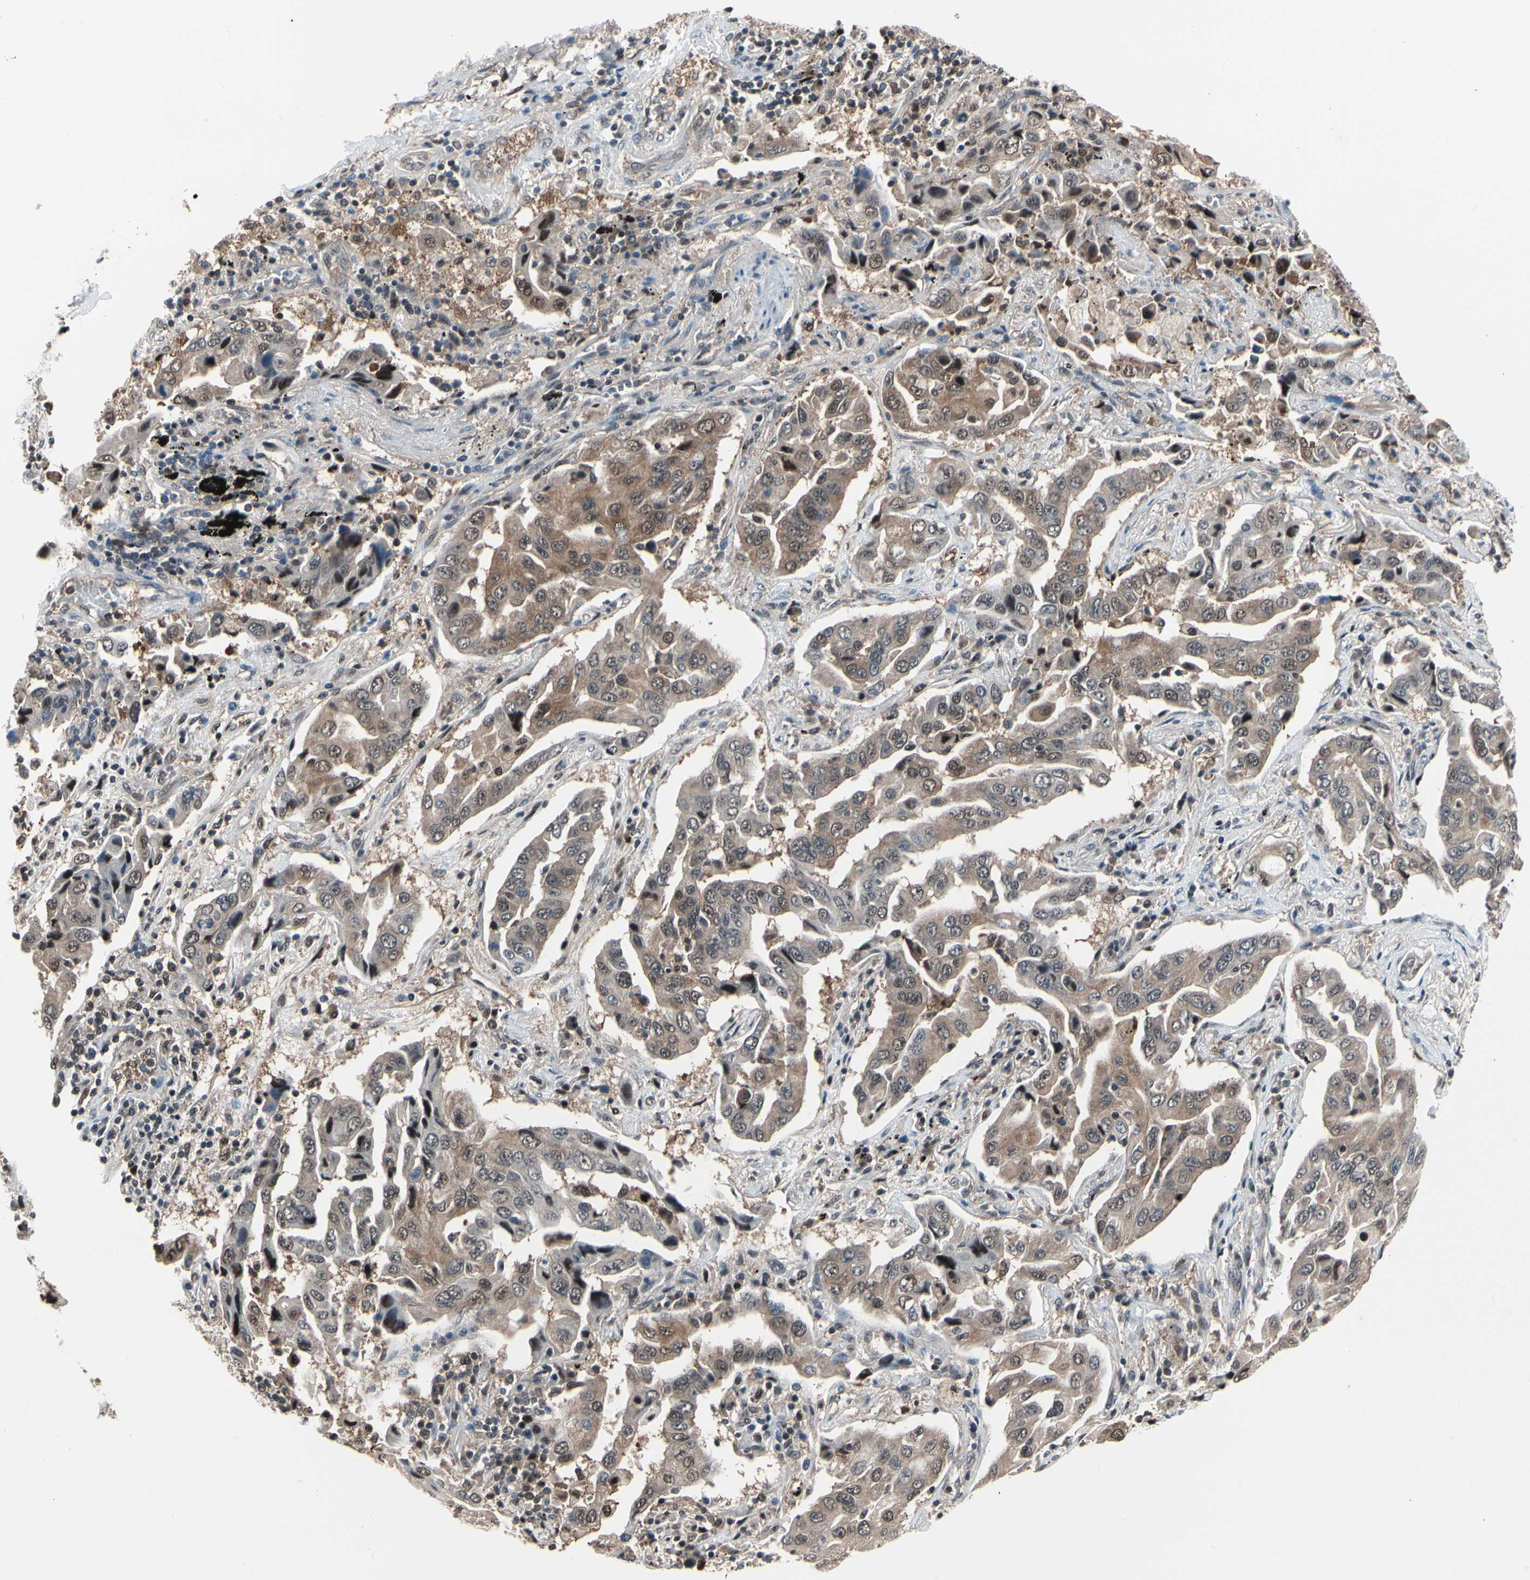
{"staining": {"intensity": "weak", "quantity": ">75%", "location": "cytoplasmic/membranous,nuclear"}, "tissue": "lung cancer", "cell_type": "Tumor cells", "image_type": "cancer", "snomed": [{"axis": "morphology", "description": "Adenocarcinoma, NOS"}, {"axis": "topography", "description": "Lung"}], "caption": "Immunohistochemistry micrograph of lung adenocarcinoma stained for a protein (brown), which displays low levels of weak cytoplasmic/membranous and nuclear staining in approximately >75% of tumor cells.", "gene": "PSMA2", "patient": {"sex": "female", "age": 65}}